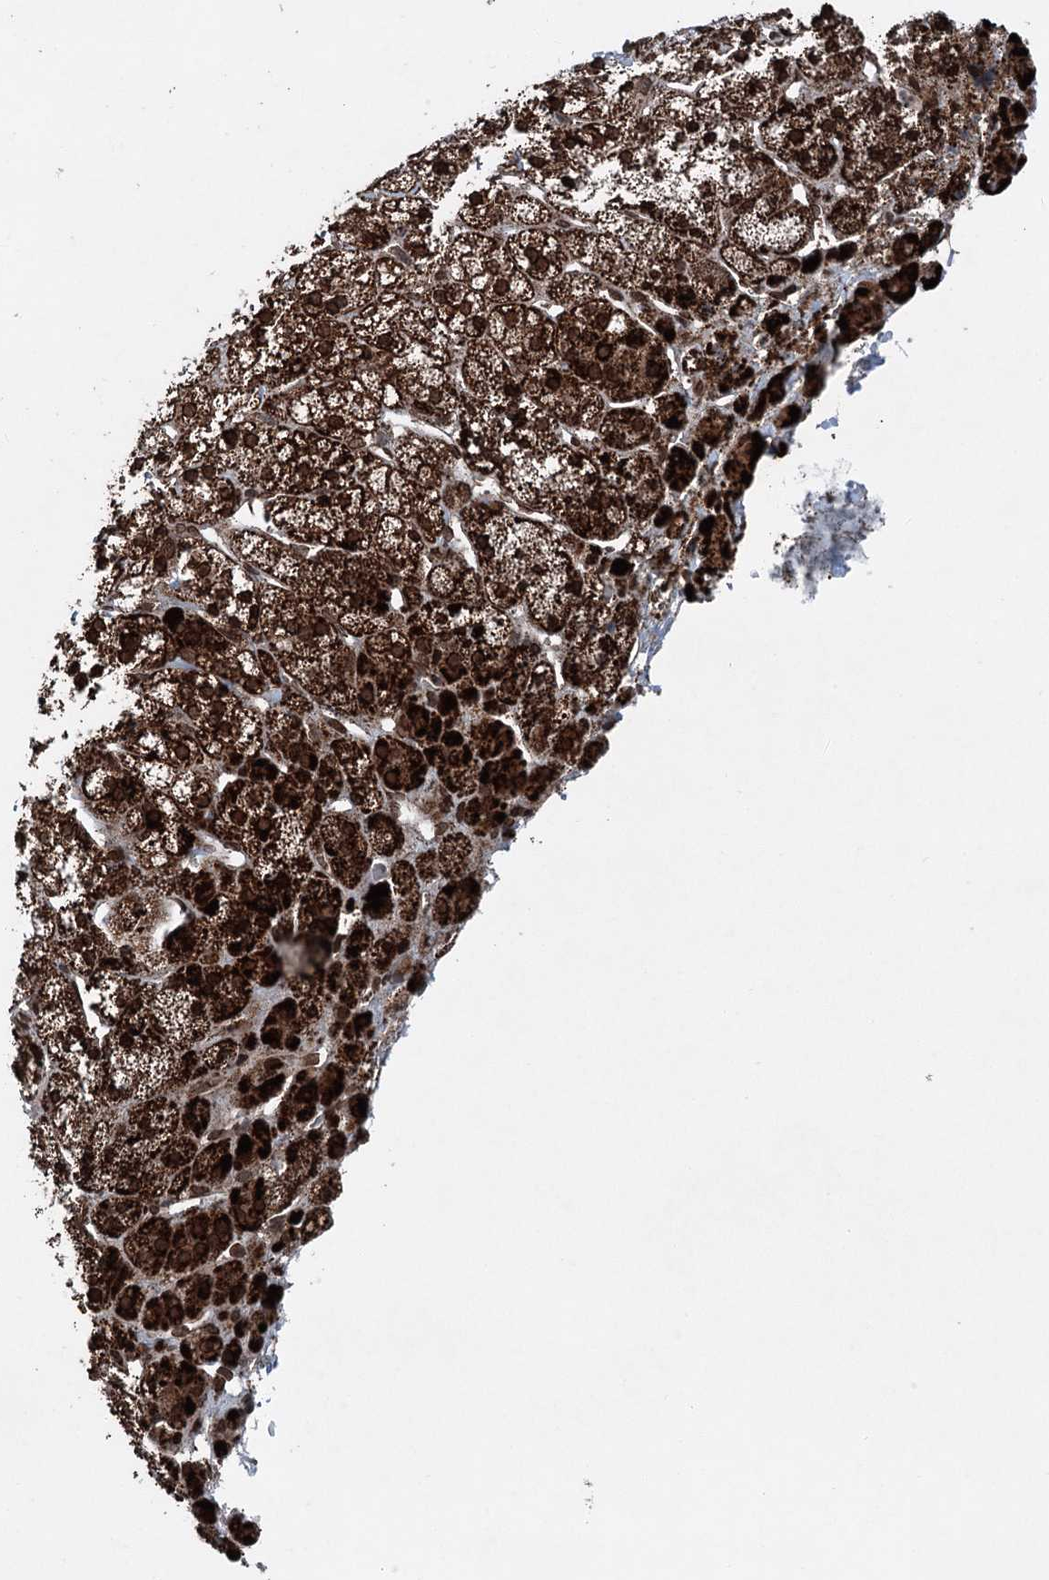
{"staining": {"intensity": "strong", "quantity": ">75%", "location": "cytoplasmic/membranous"}, "tissue": "adrenal gland", "cell_type": "Glandular cells", "image_type": "normal", "snomed": [{"axis": "morphology", "description": "Normal tissue, NOS"}, {"axis": "topography", "description": "Adrenal gland"}], "caption": "Immunohistochemistry (DAB) staining of unremarkable adrenal gland shows strong cytoplasmic/membranous protein positivity in about >75% of glandular cells. (DAB (3,3'-diaminobenzidine) IHC with brightfield microscopy, high magnification).", "gene": "BCKDHA", "patient": {"sex": "male", "age": 56}}